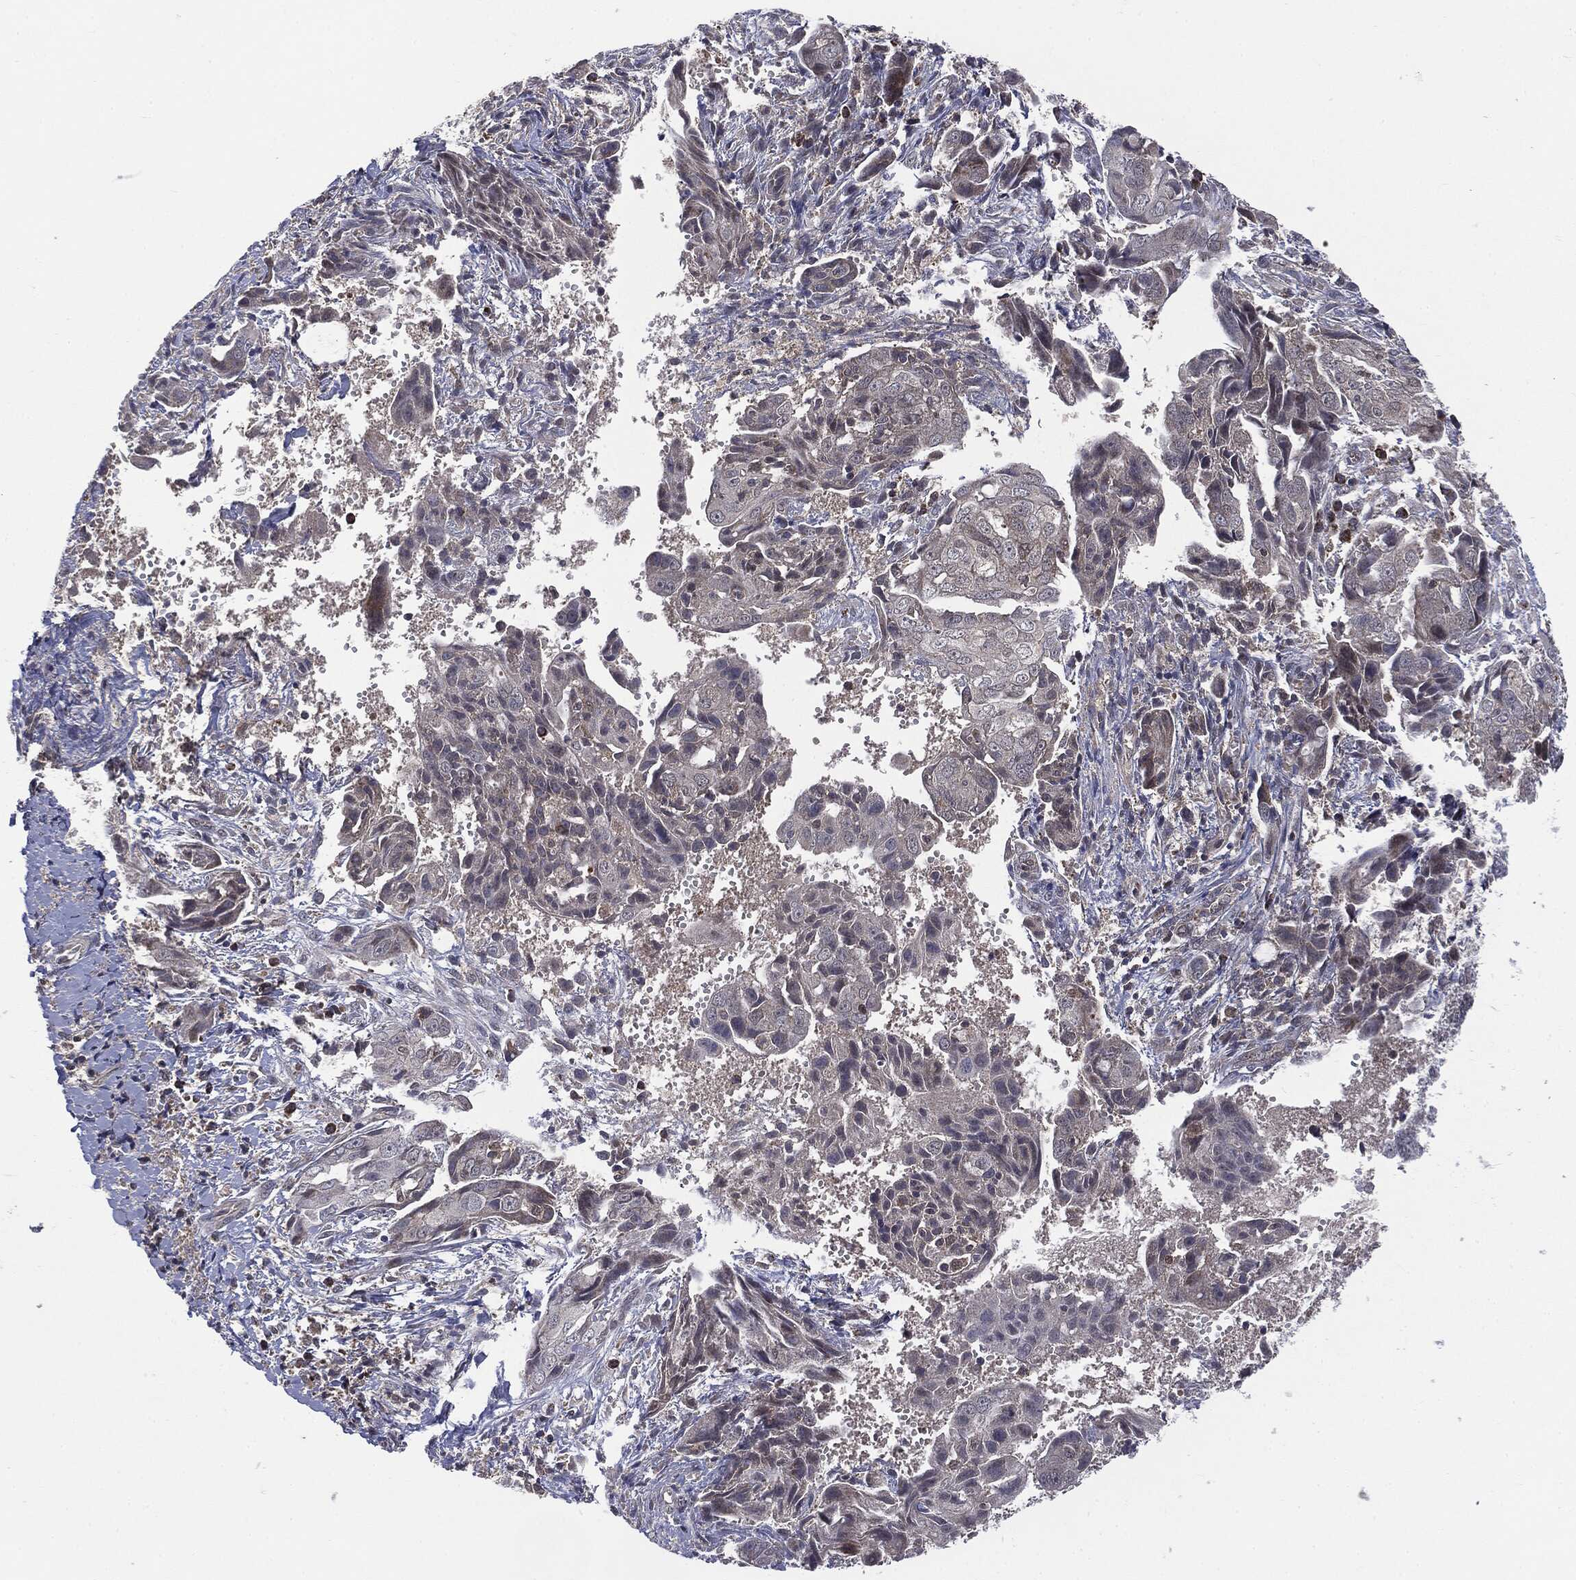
{"staining": {"intensity": "negative", "quantity": "none", "location": "none"}, "tissue": "ovarian cancer", "cell_type": "Tumor cells", "image_type": "cancer", "snomed": [{"axis": "morphology", "description": "Carcinoma, endometroid"}, {"axis": "topography", "description": "Ovary"}], "caption": "IHC of endometroid carcinoma (ovarian) exhibits no expression in tumor cells.", "gene": "PTPA", "patient": {"sex": "female", "age": 70}}